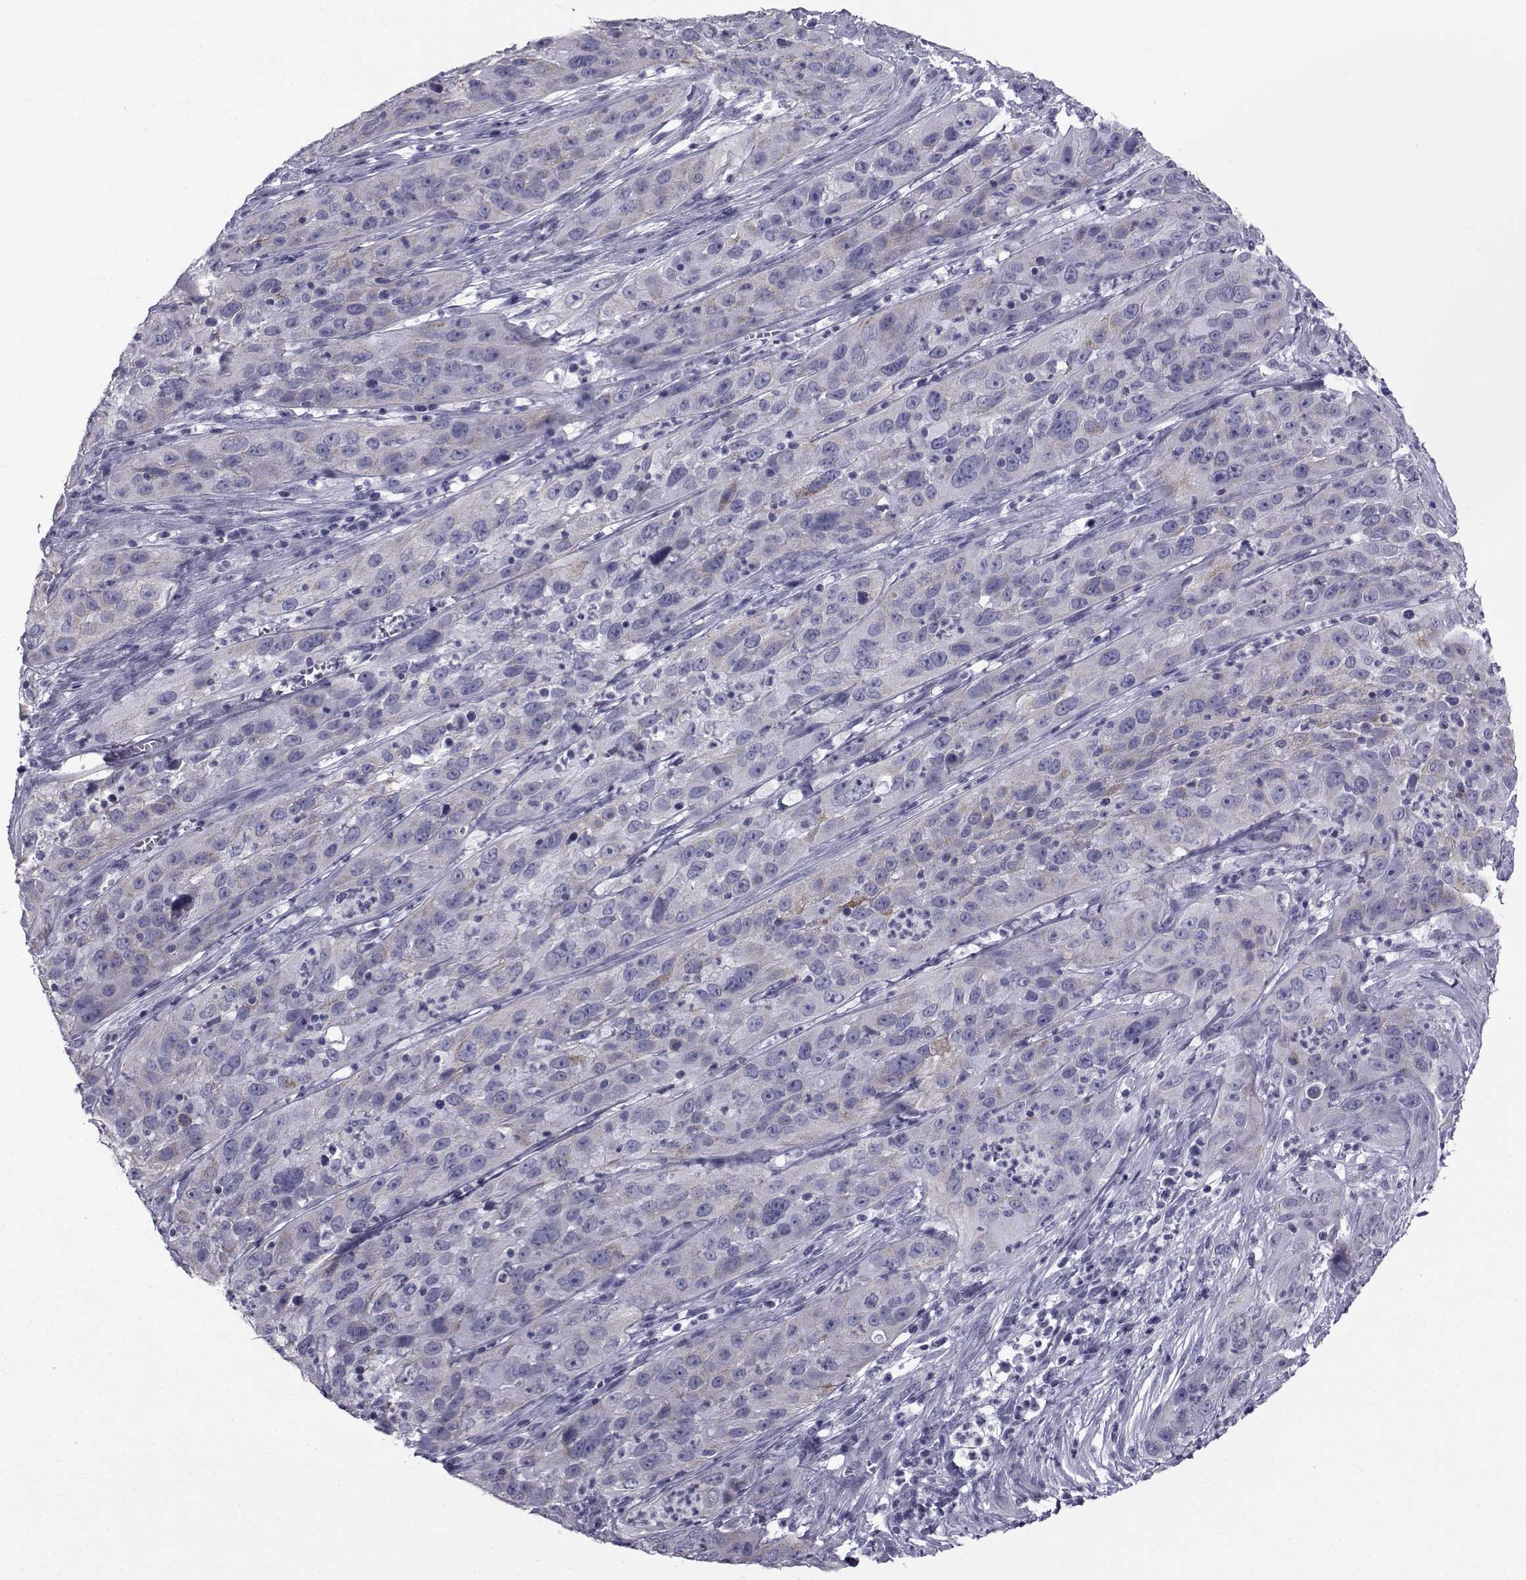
{"staining": {"intensity": "weak", "quantity": "<25%", "location": "cytoplasmic/membranous"}, "tissue": "cervical cancer", "cell_type": "Tumor cells", "image_type": "cancer", "snomed": [{"axis": "morphology", "description": "Squamous cell carcinoma, NOS"}, {"axis": "topography", "description": "Cervix"}], "caption": "Tumor cells show no significant expression in cervical cancer.", "gene": "FDXR", "patient": {"sex": "female", "age": 32}}